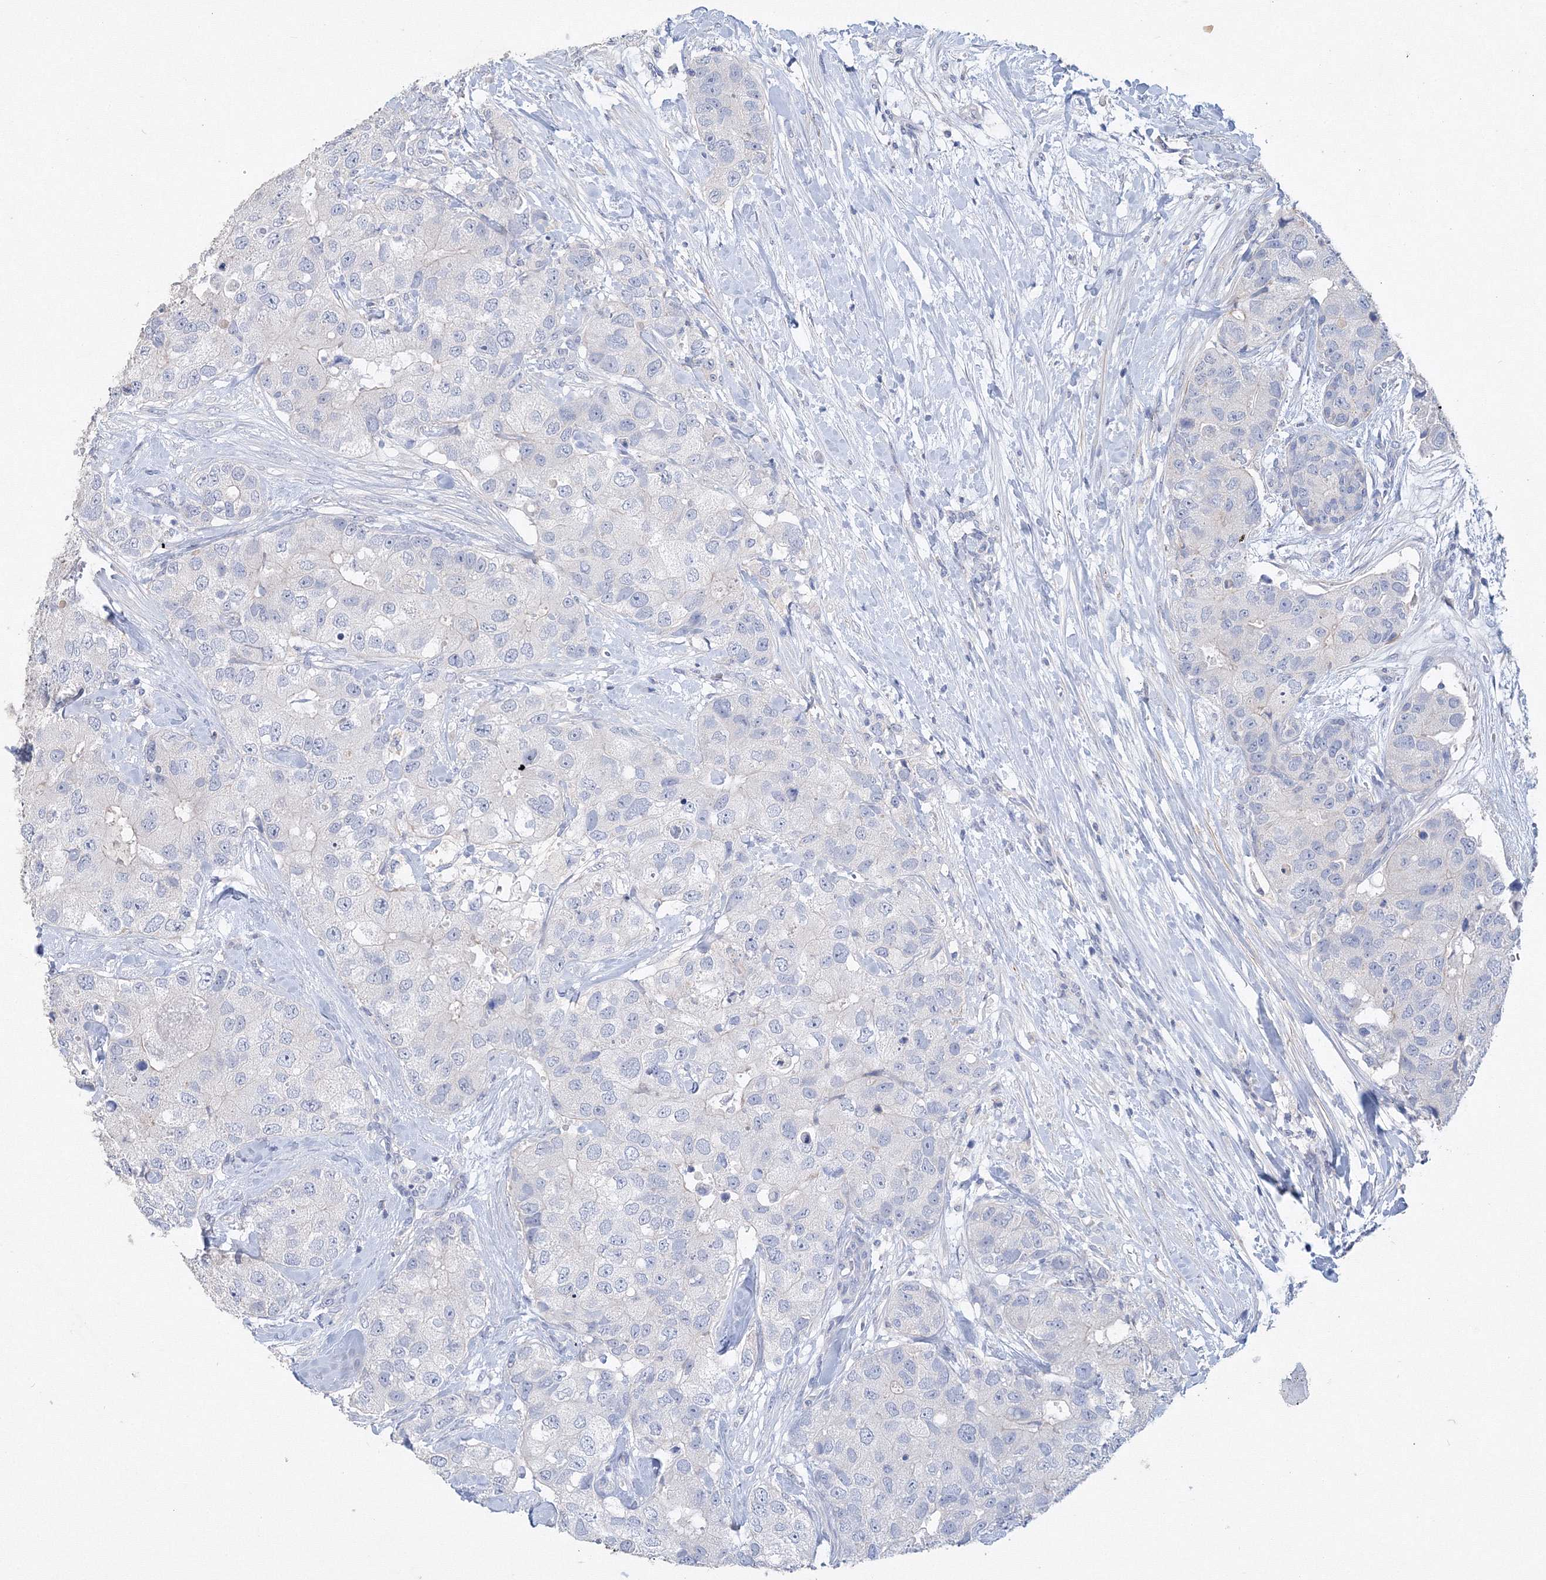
{"staining": {"intensity": "negative", "quantity": "none", "location": "none"}, "tissue": "breast cancer", "cell_type": "Tumor cells", "image_type": "cancer", "snomed": [{"axis": "morphology", "description": "Duct carcinoma"}, {"axis": "topography", "description": "Breast"}], "caption": "An IHC histopathology image of breast cancer (invasive ductal carcinoma) is shown. There is no staining in tumor cells of breast cancer (invasive ductal carcinoma).", "gene": "OSBPL6", "patient": {"sex": "female", "age": 62}}